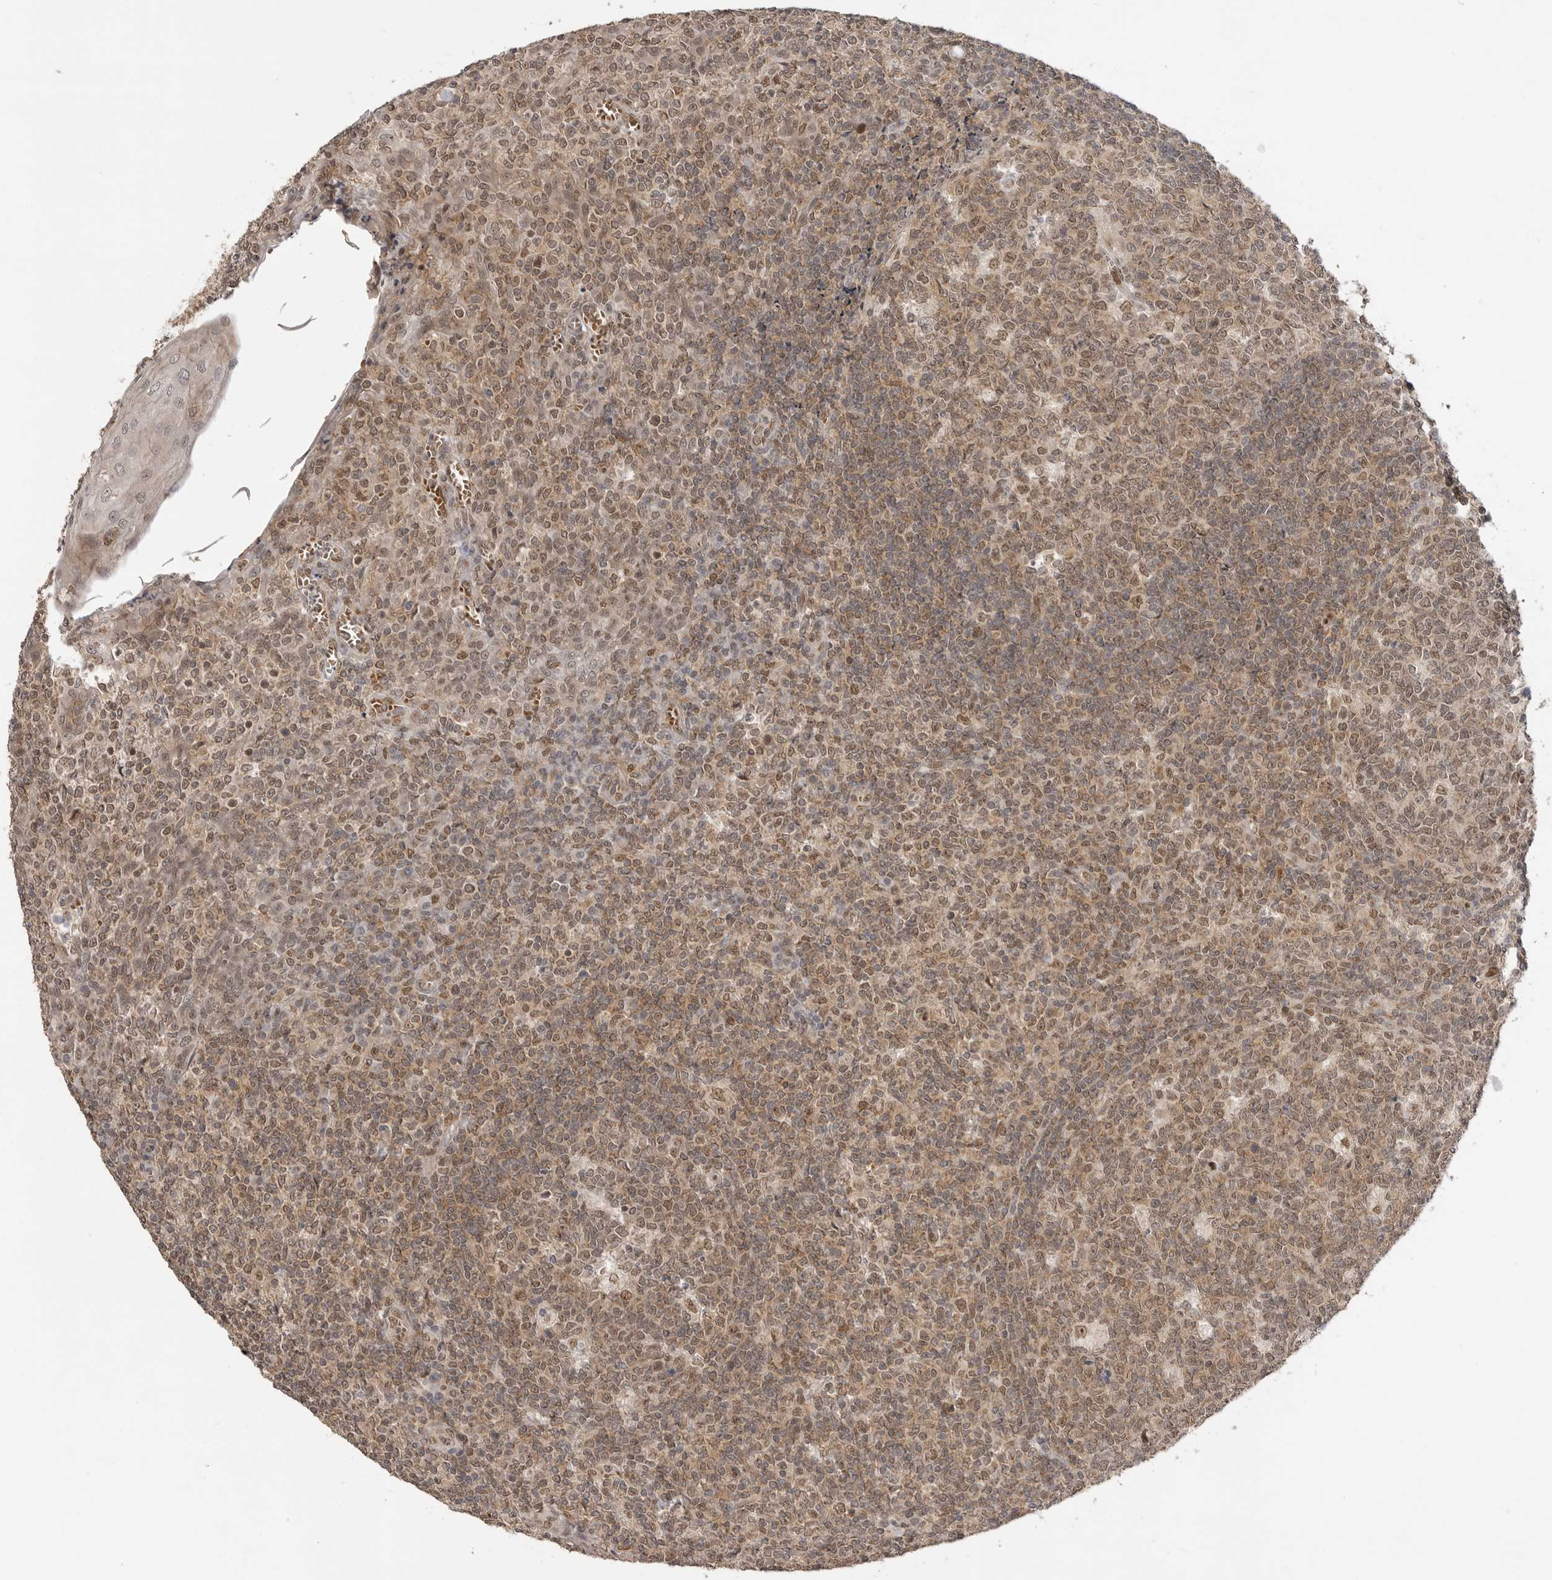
{"staining": {"intensity": "moderate", "quantity": ">75%", "location": "cytoplasmic/membranous,nuclear"}, "tissue": "tonsil", "cell_type": "Germinal center cells", "image_type": "normal", "snomed": [{"axis": "morphology", "description": "Normal tissue, NOS"}, {"axis": "topography", "description": "Tonsil"}], "caption": "This is a histology image of IHC staining of benign tonsil, which shows moderate positivity in the cytoplasmic/membranous,nuclear of germinal center cells.", "gene": "ALKAL1", "patient": {"sex": "female", "age": 19}}